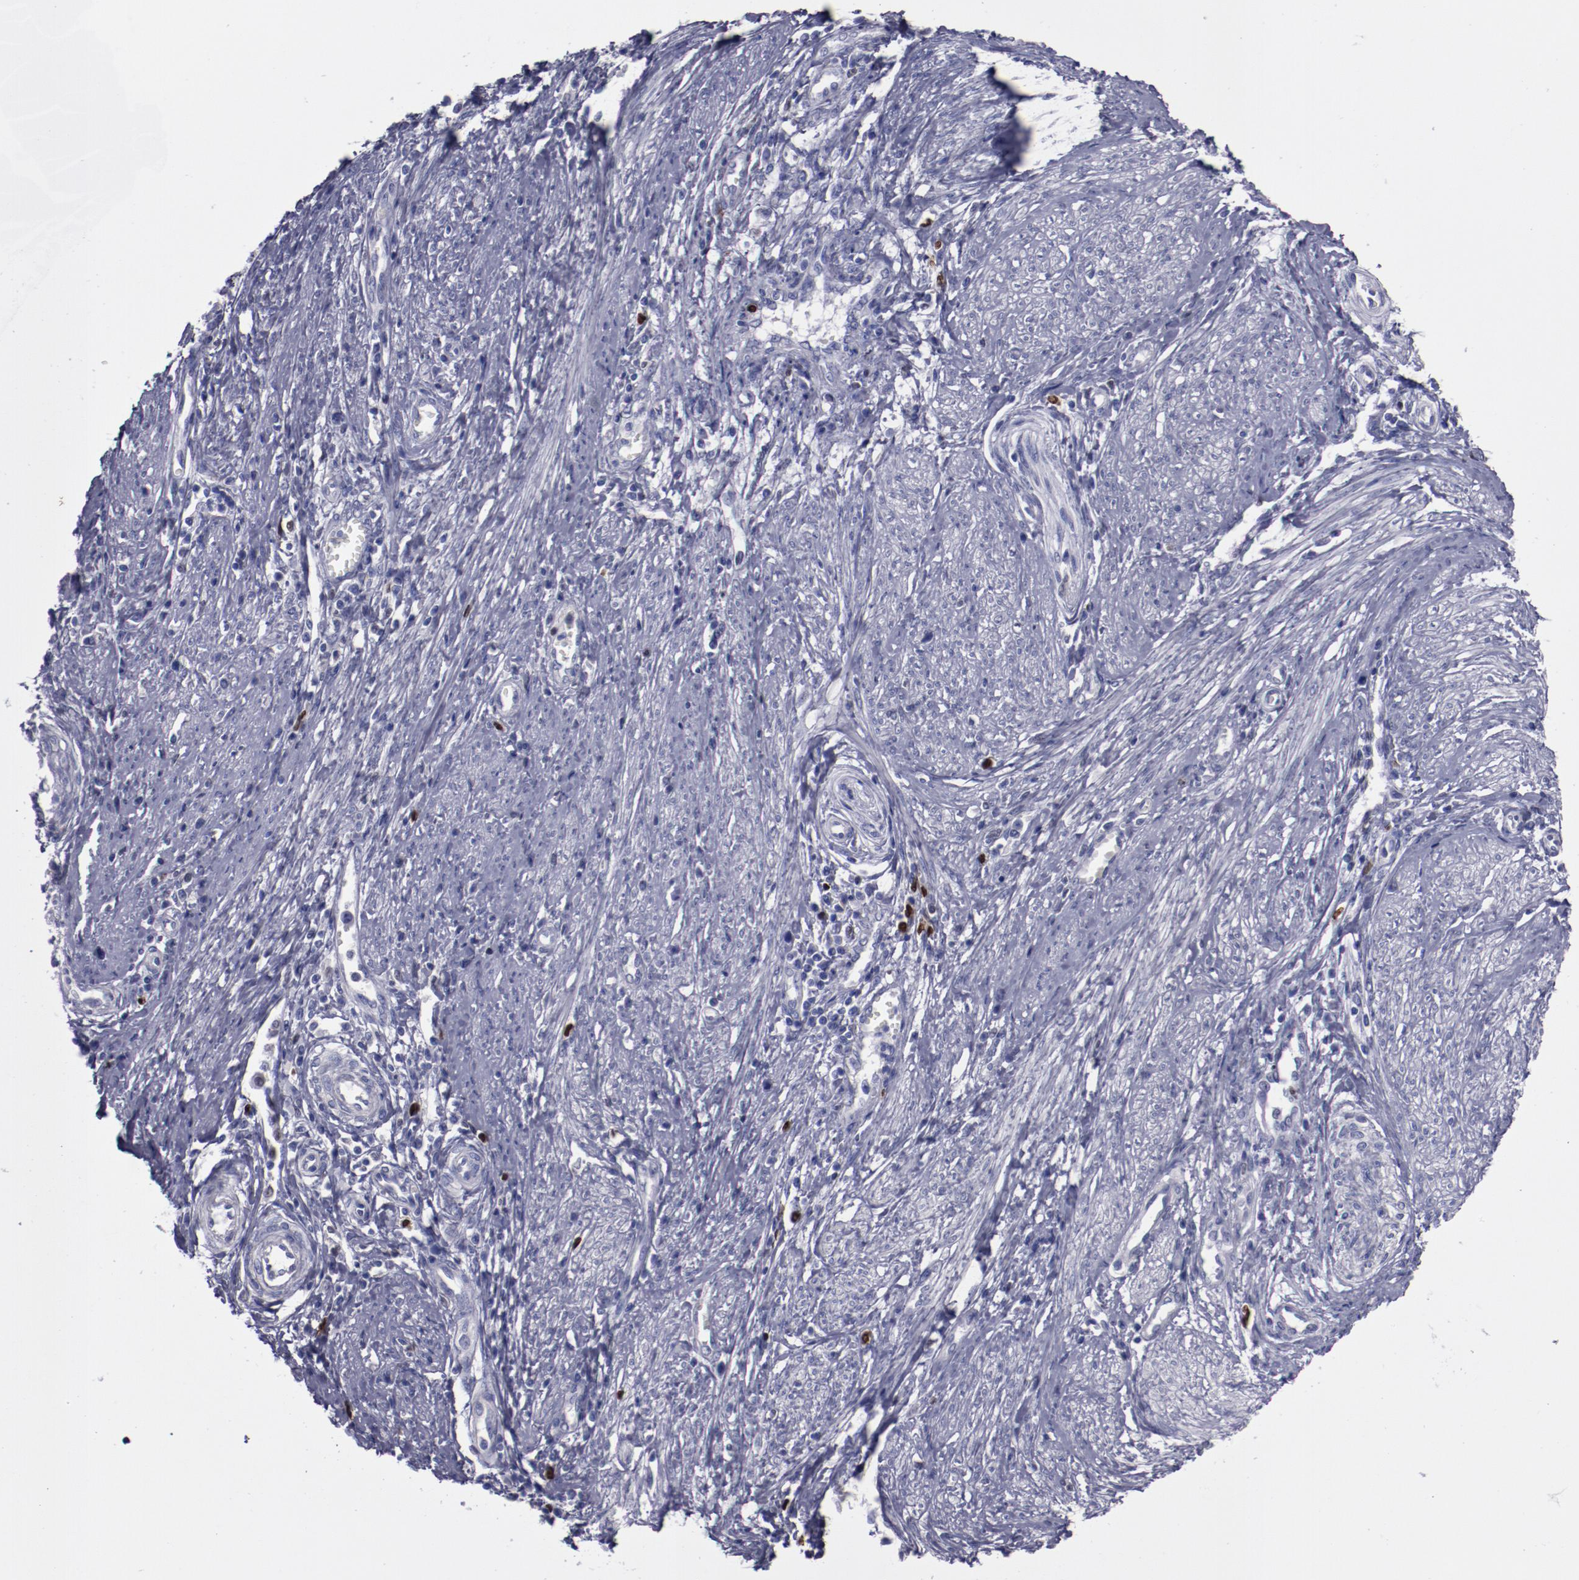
{"staining": {"intensity": "negative", "quantity": "none", "location": "none"}, "tissue": "cervical cancer", "cell_type": "Tumor cells", "image_type": "cancer", "snomed": [{"axis": "morphology", "description": "Adenocarcinoma, NOS"}, {"axis": "topography", "description": "Cervix"}], "caption": "High magnification brightfield microscopy of cervical cancer stained with DAB (brown) and counterstained with hematoxylin (blue): tumor cells show no significant staining.", "gene": "IRF8", "patient": {"sex": "female", "age": 36}}